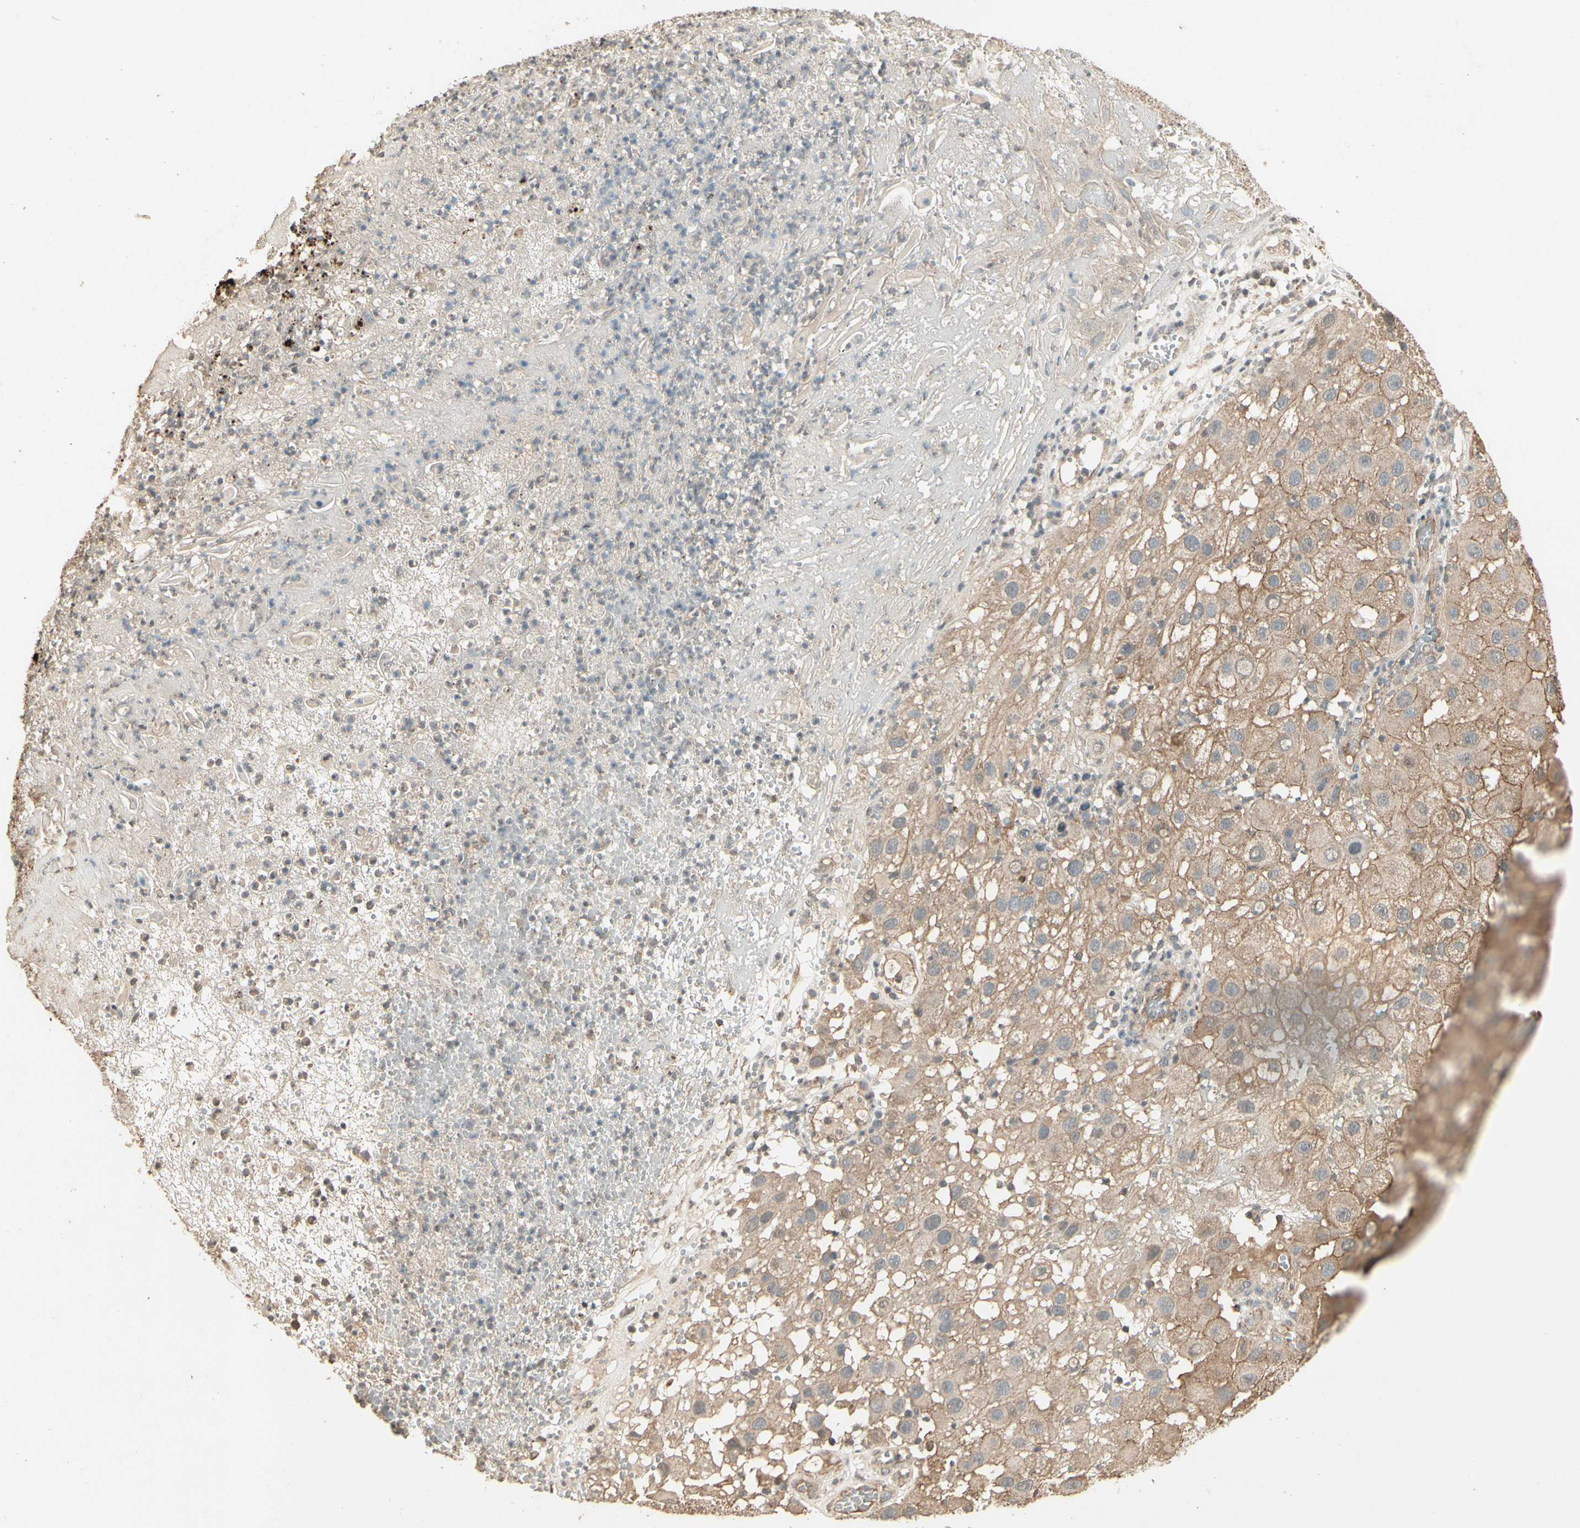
{"staining": {"intensity": "weak", "quantity": ">75%", "location": "cytoplasmic/membranous"}, "tissue": "melanoma", "cell_type": "Tumor cells", "image_type": "cancer", "snomed": [{"axis": "morphology", "description": "Malignant melanoma, NOS"}, {"axis": "topography", "description": "Skin"}], "caption": "High-magnification brightfield microscopy of malignant melanoma stained with DAB (brown) and counterstained with hematoxylin (blue). tumor cells exhibit weak cytoplasmic/membranous staining is identified in about>75% of cells.", "gene": "RNF180", "patient": {"sex": "female", "age": 81}}